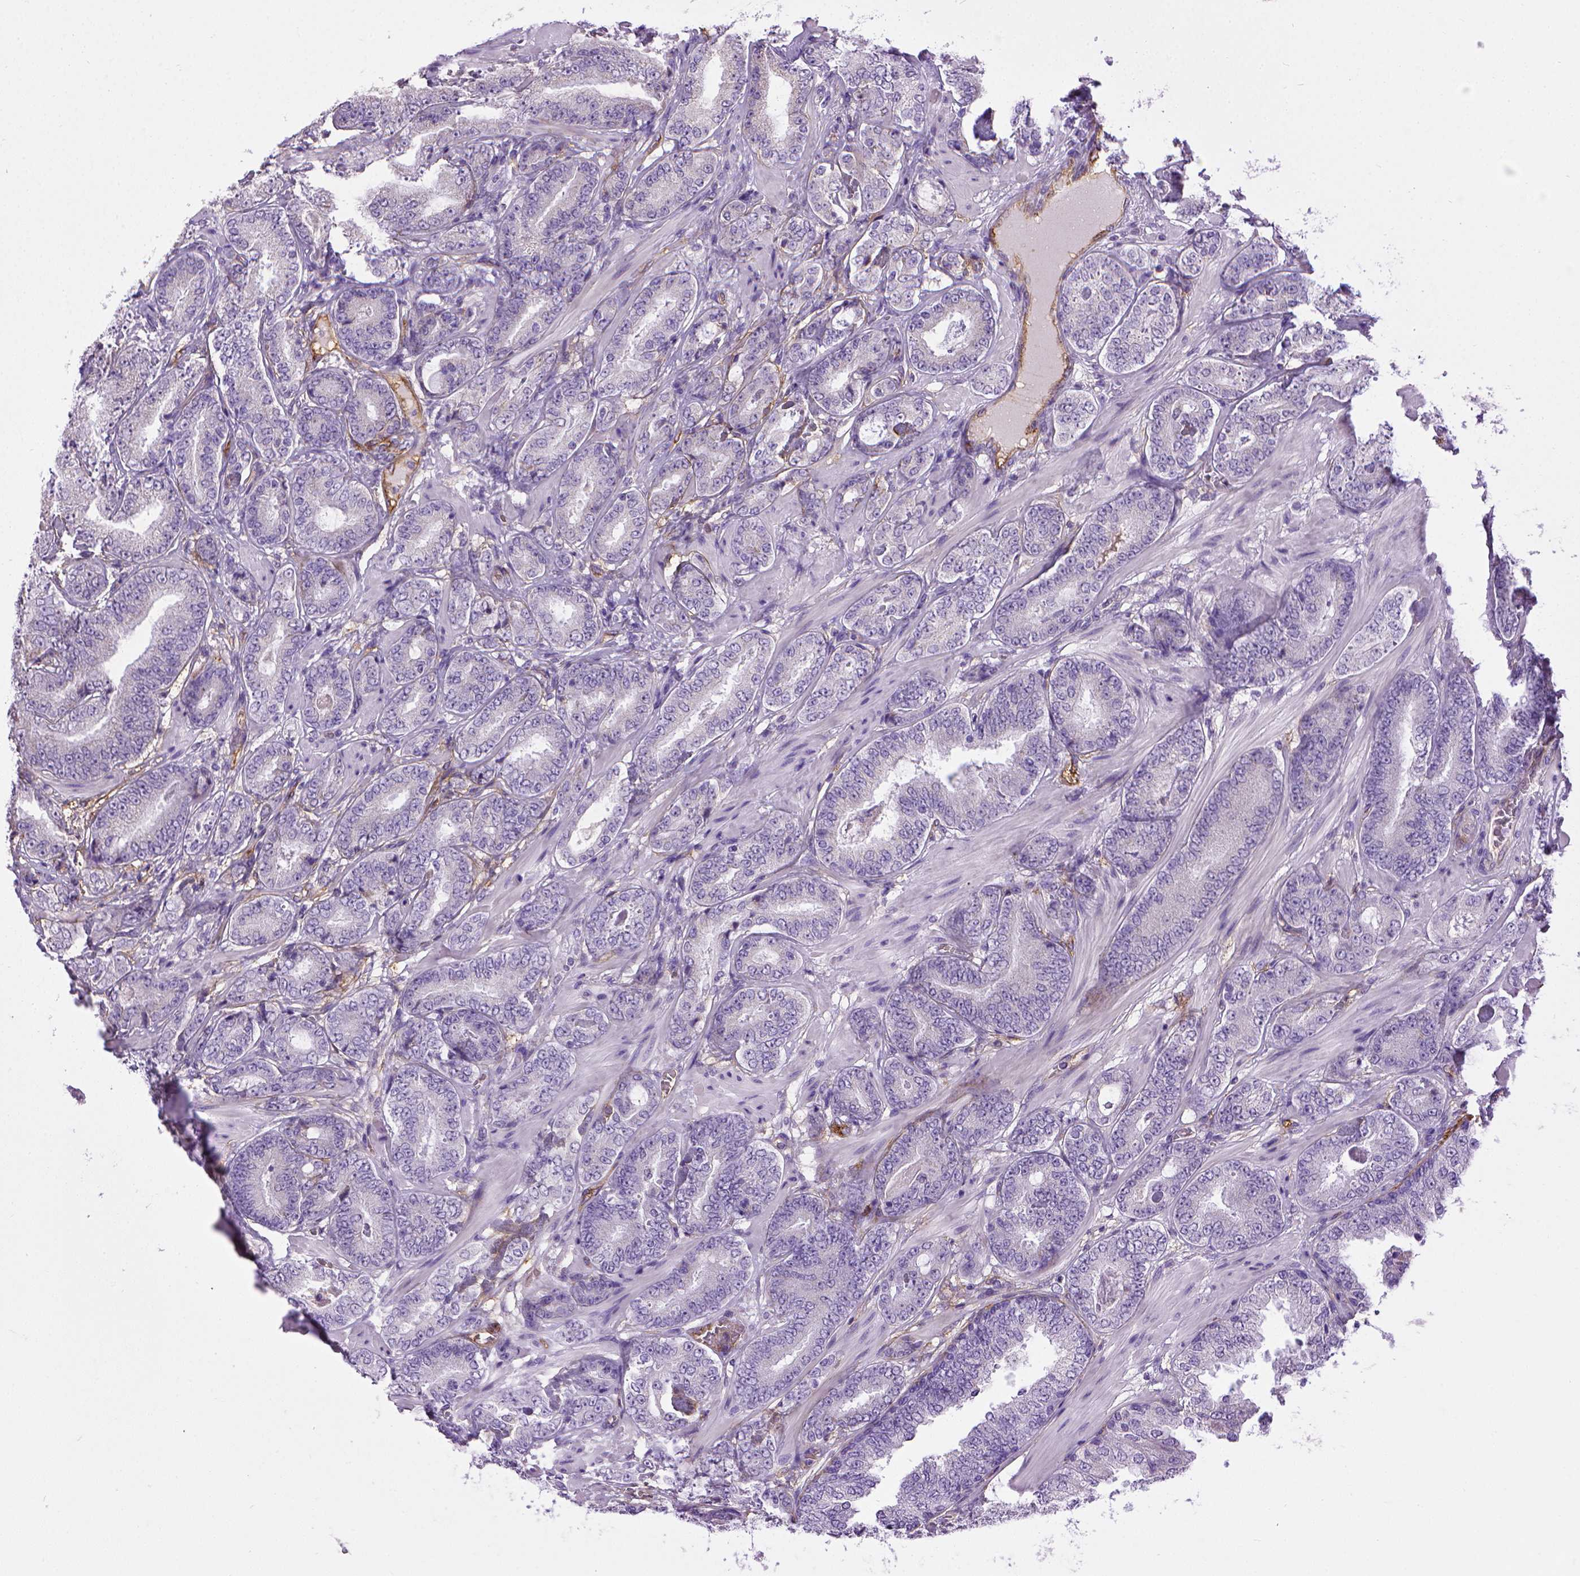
{"staining": {"intensity": "negative", "quantity": "none", "location": "none"}, "tissue": "prostate cancer", "cell_type": "Tumor cells", "image_type": "cancer", "snomed": [{"axis": "morphology", "description": "Adenocarcinoma, Low grade"}, {"axis": "topography", "description": "Prostate"}], "caption": "The photomicrograph reveals no significant expression in tumor cells of prostate cancer. (Stains: DAB (3,3'-diaminobenzidine) IHC with hematoxylin counter stain, Microscopy: brightfield microscopy at high magnification).", "gene": "ENG", "patient": {"sex": "male", "age": 60}}